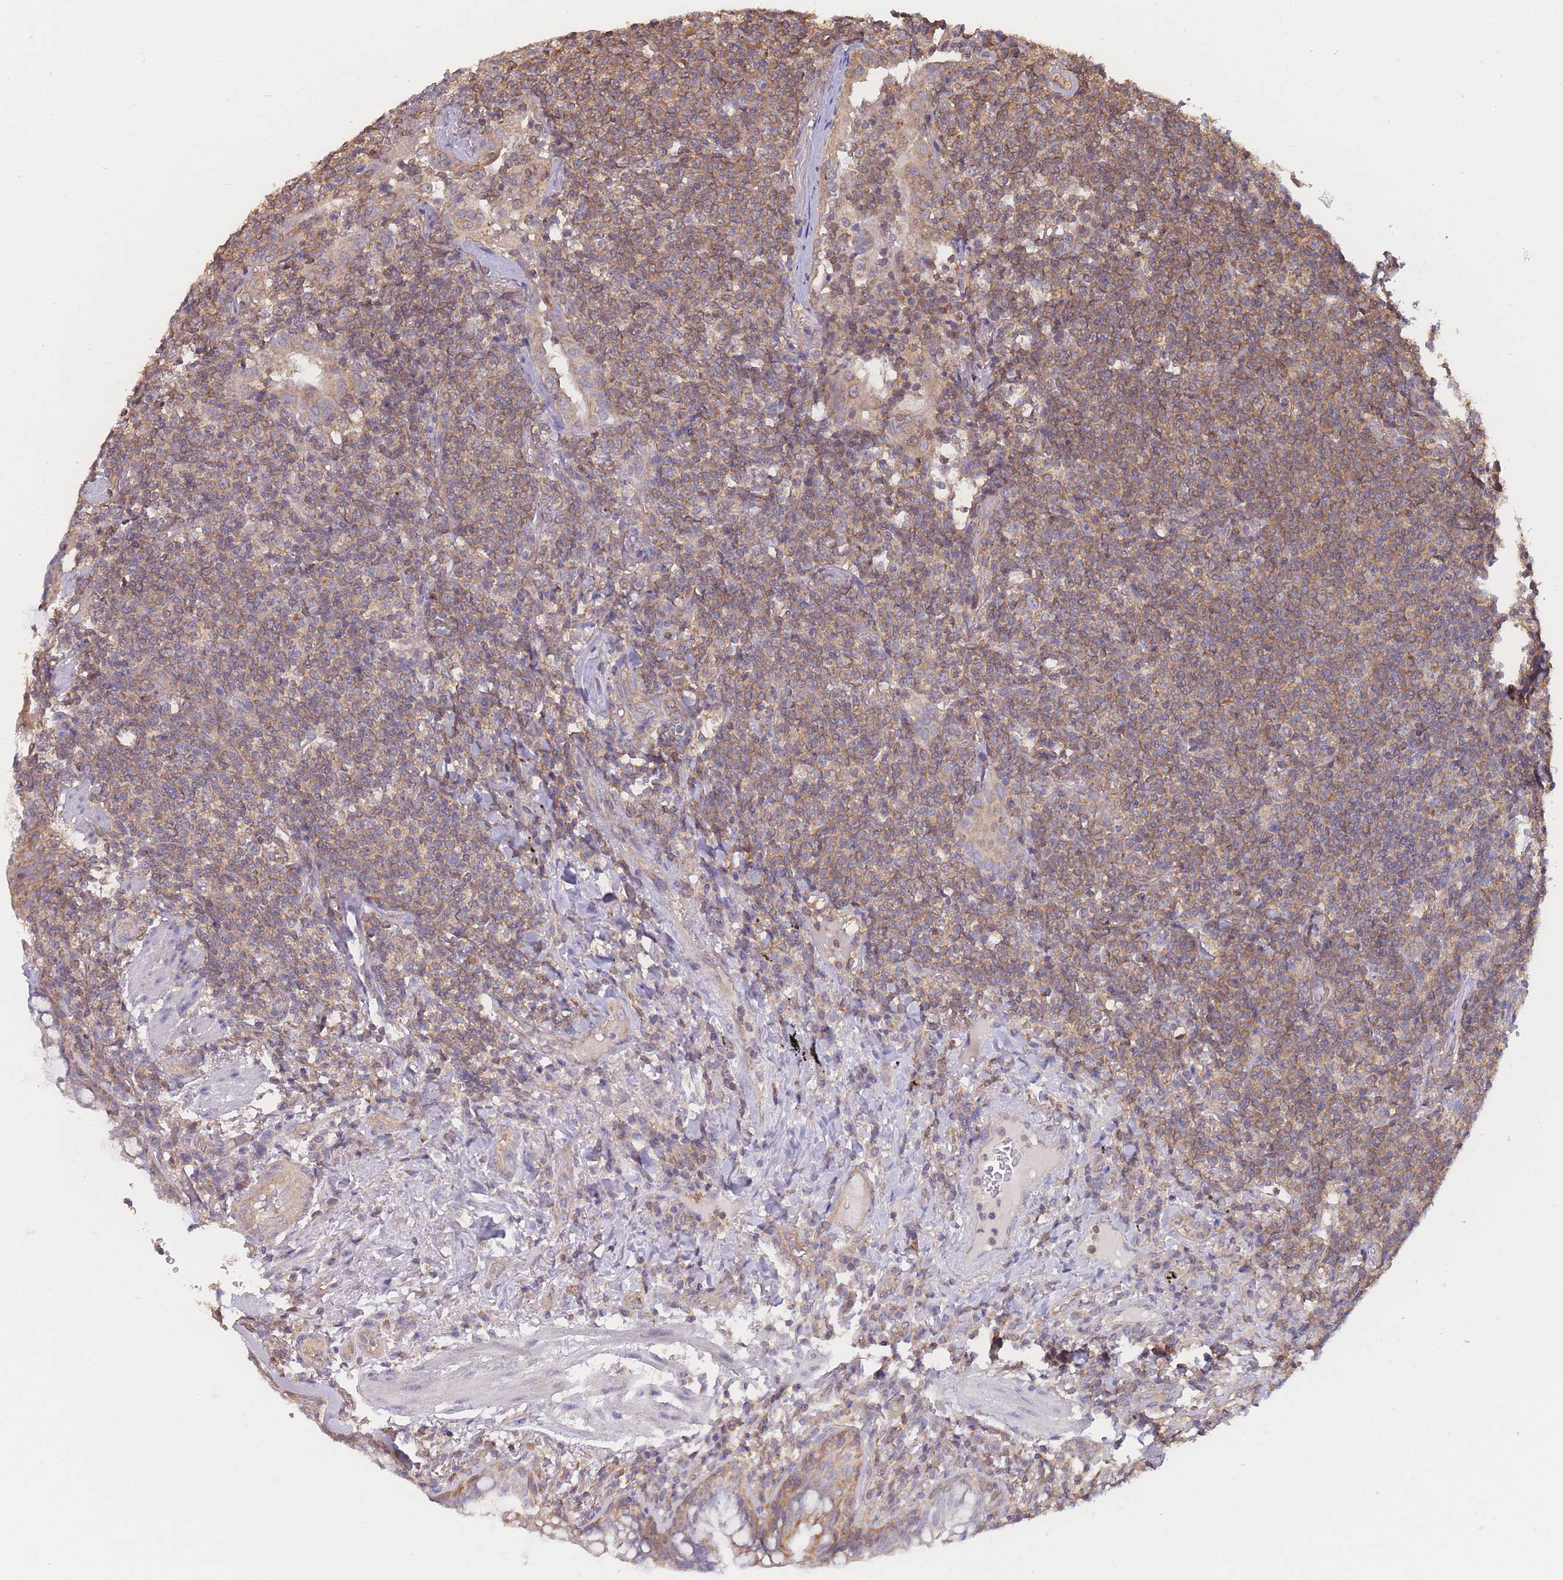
{"staining": {"intensity": "moderate", "quantity": ">75%", "location": "cytoplasmic/membranous"}, "tissue": "lymphoma", "cell_type": "Tumor cells", "image_type": "cancer", "snomed": [{"axis": "morphology", "description": "Malignant lymphoma, non-Hodgkin's type, Low grade"}, {"axis": "topography", "description": "Lung"}], "caption": "This photomicrograph exhibits lymphoma stained with IHC to label a protein in brown. The cytoplasmic/membranous of tumor cells show moderate positivity for the protein. Nuclei are counter-stained blue.", "gene": "MRPS18B", "patient": {"sex": "female", "age": 71}}